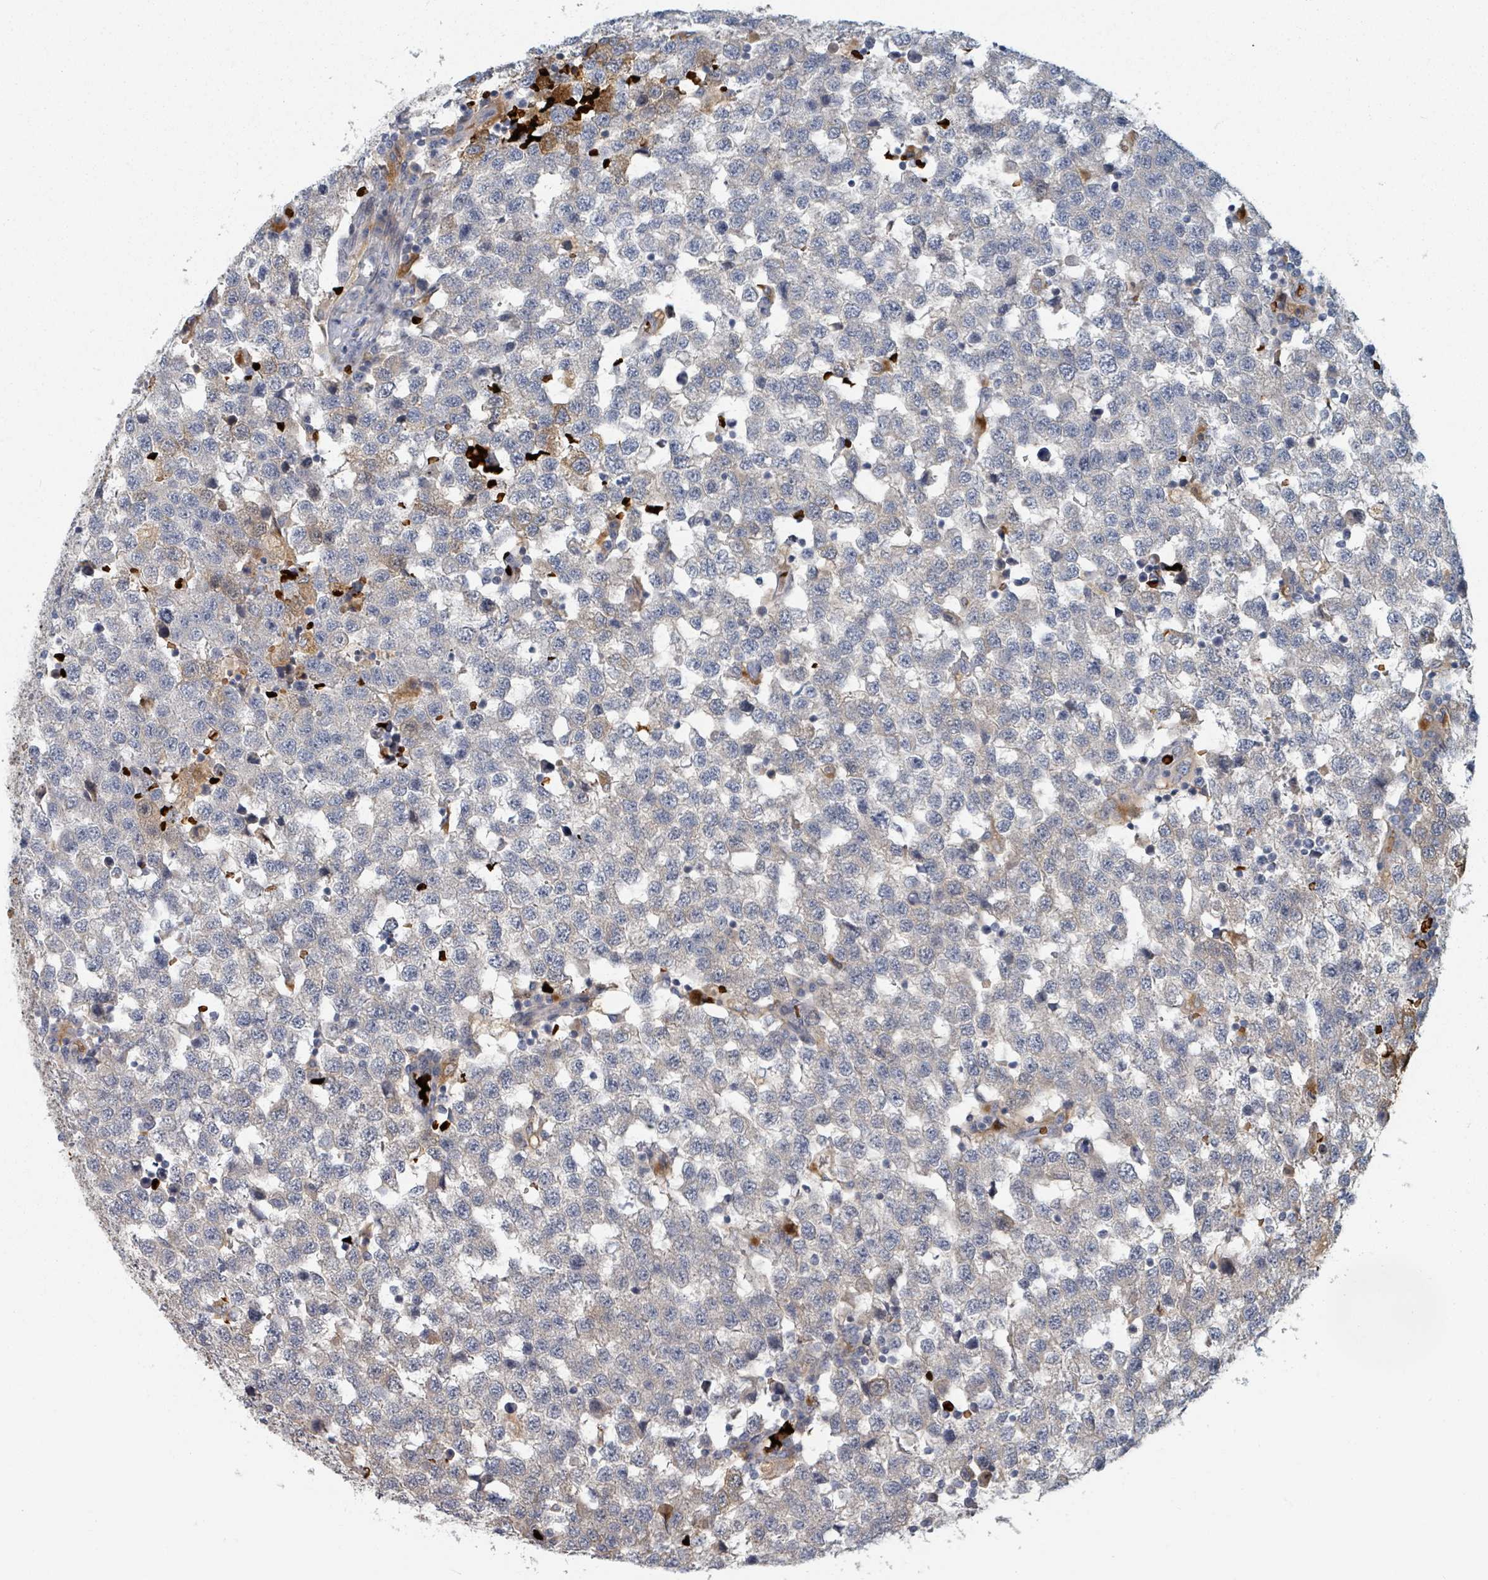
{"staining": {"intensity": "negative", "quantity": "none", "location": "none"}, "tissue": "testis cancer", "cell_type": "Tumor cells", "image_type": "cancer", "snomed": [{"axis": "morphology", "description": "Seminoma, NOS"}, {"axis": "topography", "description": "Testis"}], "caption": "Testis seminoma was stained to show a protein in brown. There is no significant positivity in tumor cells. (DAB (3,3'-diaminobenzidine) IHC with hematoxylin counter stain).", "gene": "TRPC4AP", "patient": {"sex": "male", "age": 34}}